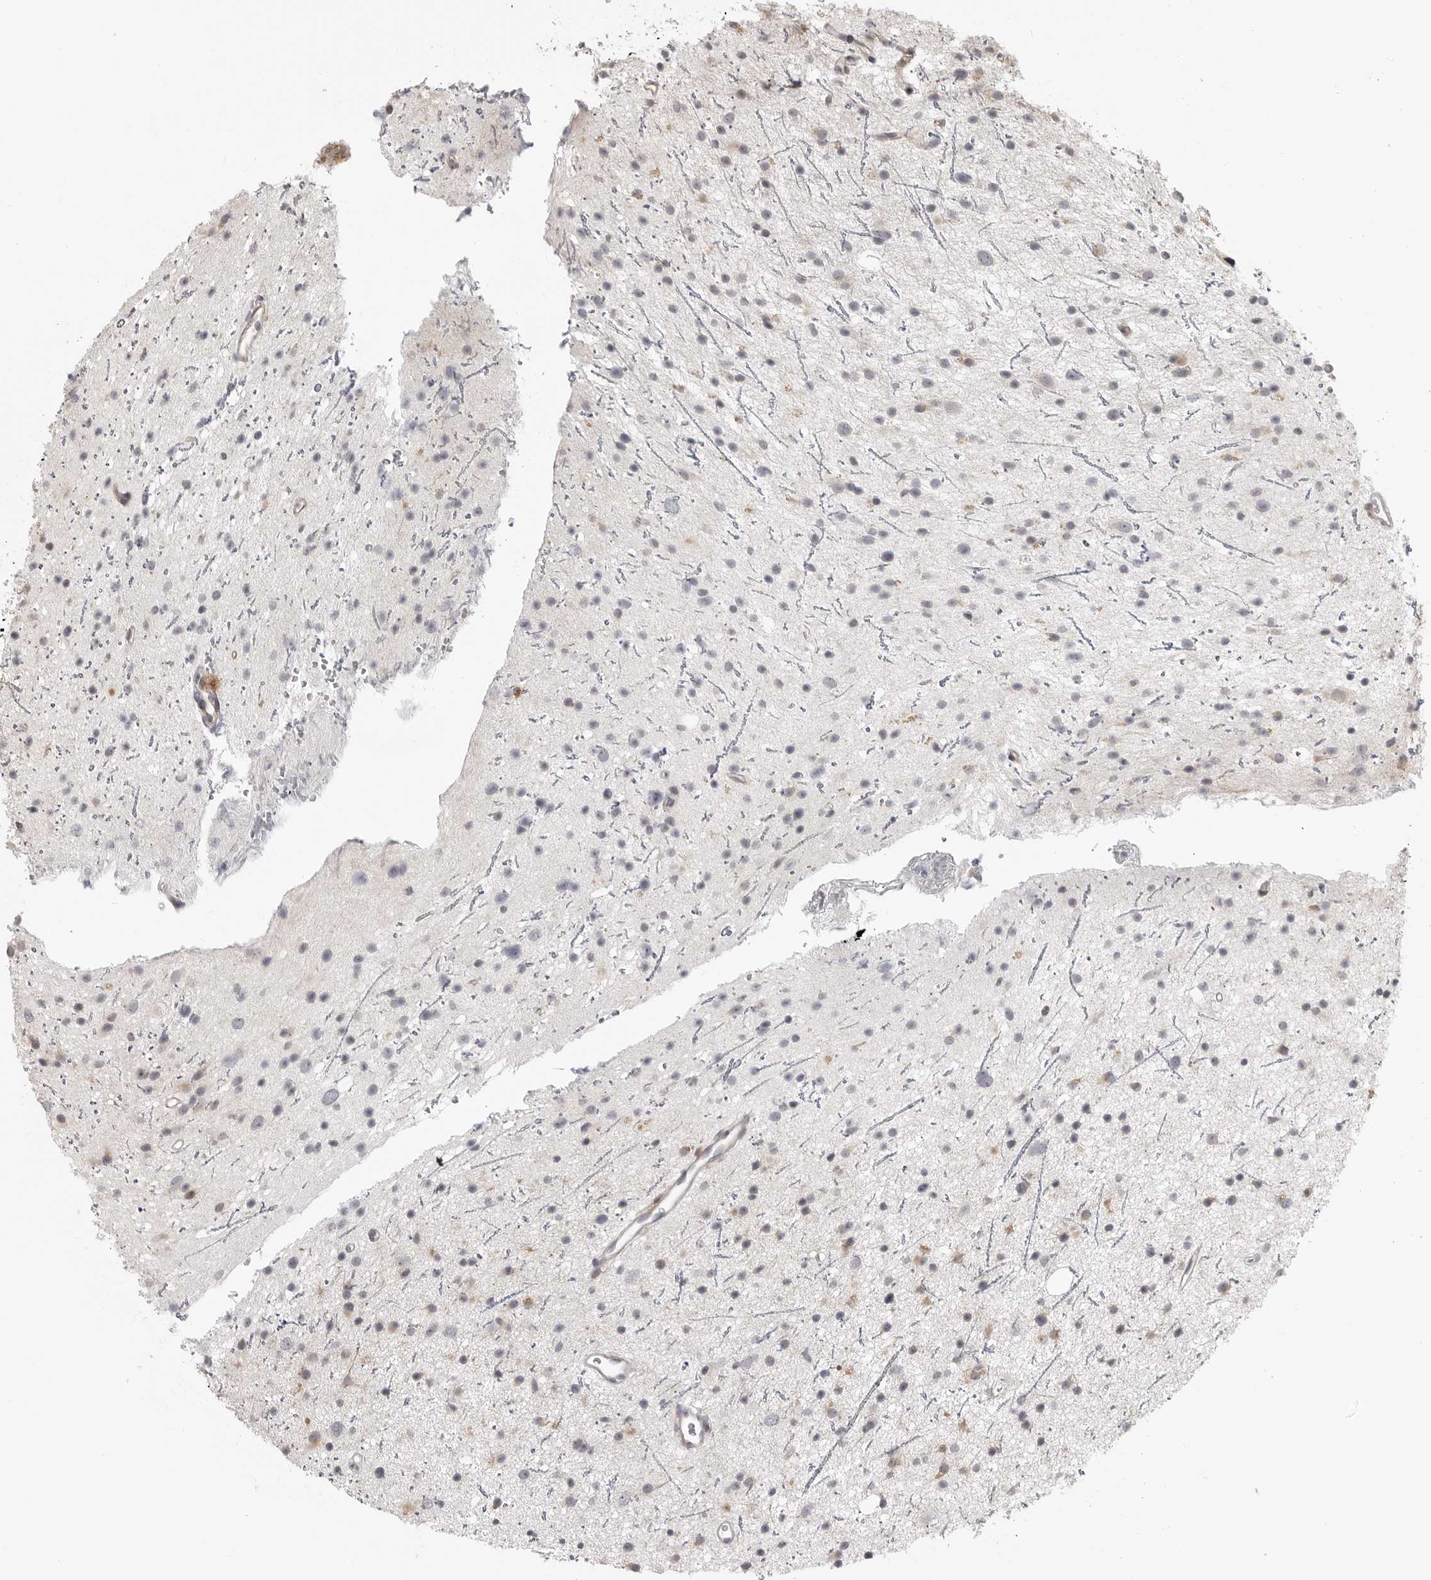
{"staining": {"intensity": "weak", "quantity": "<25%", "location": "cytoplasmic/membranous"}, "tissue": "glioma", "cell_type": "Tumor cells", "image_type": "cancer", "snomed": [{"axis": "morphology", "description": "Glioma, malignant, Low grade"}, {"axis": "topography", "description": "Cerebral cortex"}], "caption": "The IHC image has no significant expression in tumor cells of low-grade glioma (malignant) tissue.", "gene": "IDO1", "patient": {"sex": "female", "age": 39}}